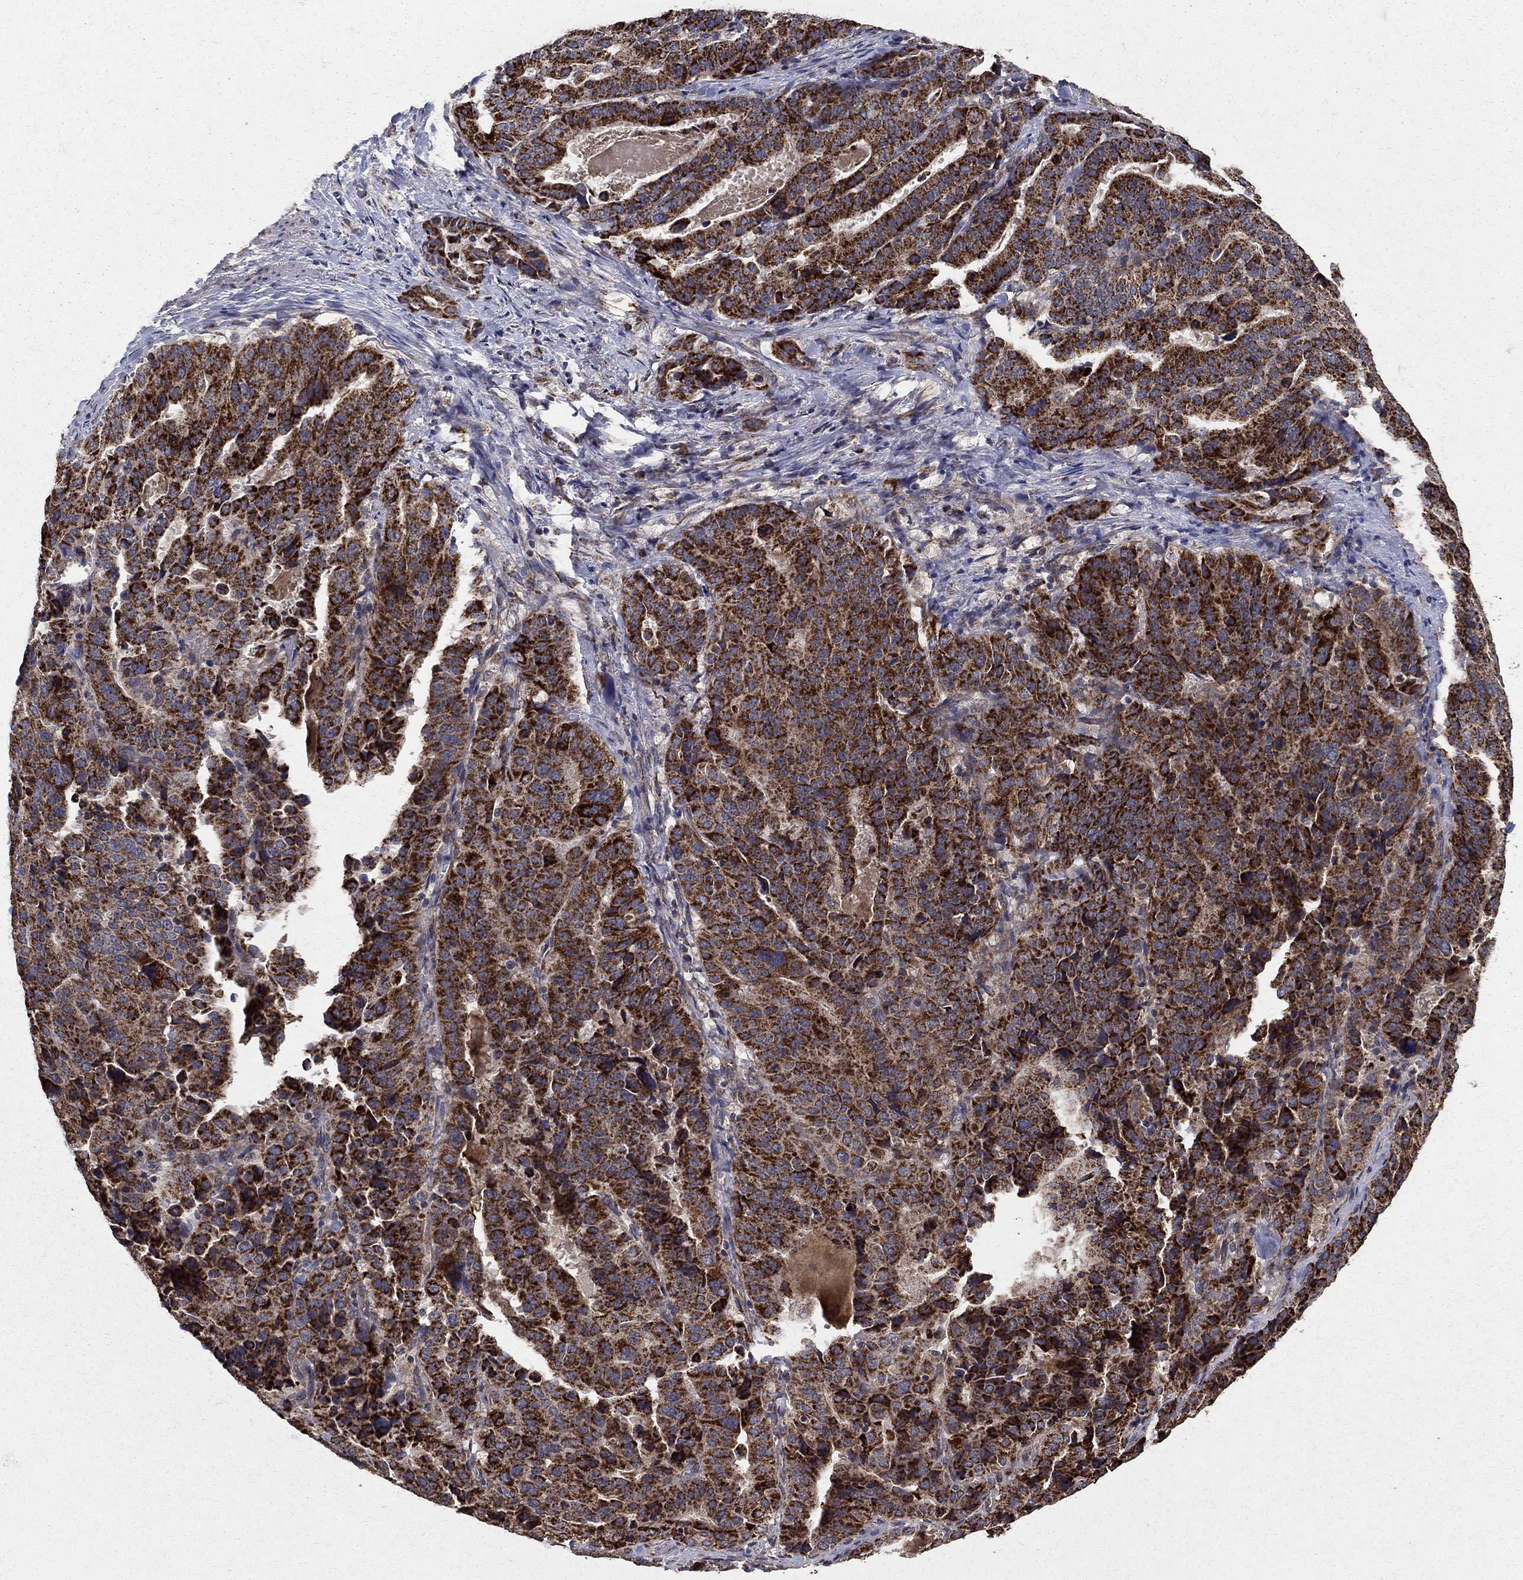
{"staining": {"intensity": "strong", "quantity": ">75%", "location": "cytoplasmic/membranous"}, "tissue": "stomach cancer", "cell_type": "Tumor cells", "image_type": "cancer", "snomed": [{"axis": "morphology", "description": "Adenocarcinoma, NOS"}, {"axis": "topography", "description": "Stomach"}], "caption": "Protein positivity by immunohistochemistry (IHC) shows strong cytoplasmic/membranous expression in about >75% of tumor cells in stomach cancer (adenocarcinoma).", "gene": "GCSH", "patient": {"sex": "male", "age": 48}}